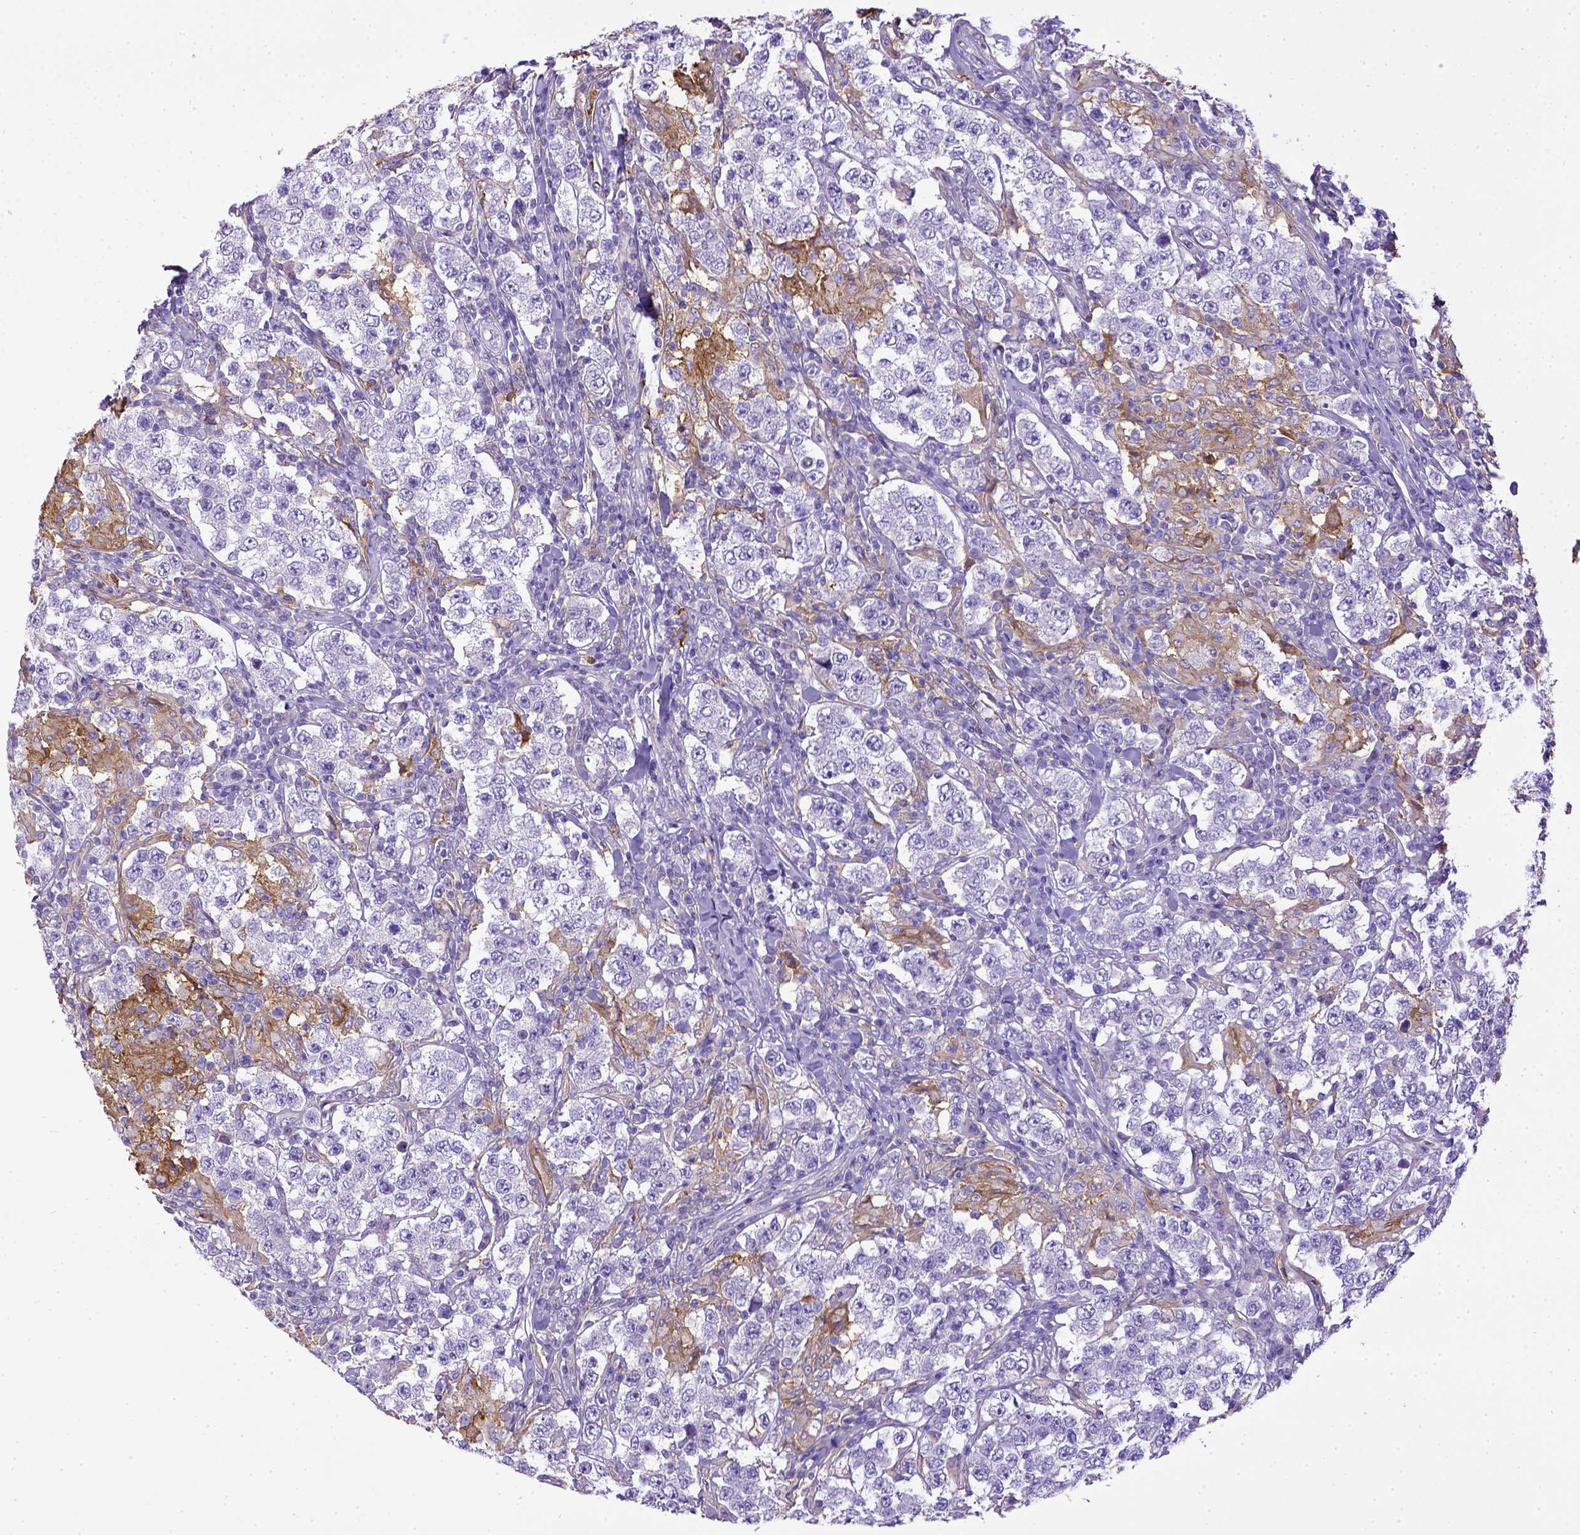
{"staining": {"intensity": "negative", "quantity": "none", "location": "none"}, "tissue": "testis cancer", "cell_type": "Tumor cells", "image_type": "cancer", "snomed": [{"axis": "morphology", "description": "Seminoma, NOS"}, {"axis": "morphology", "description": "Carcinoma, Embryonal, NOS"}, {"axis": "topography", "description": "Testis"}], "caption": "Tumor cells are negative for protein expression in human embryonal carcinoma (testis).", "gene": "CD40", "patient": {"sex": "male", "age": 41}}